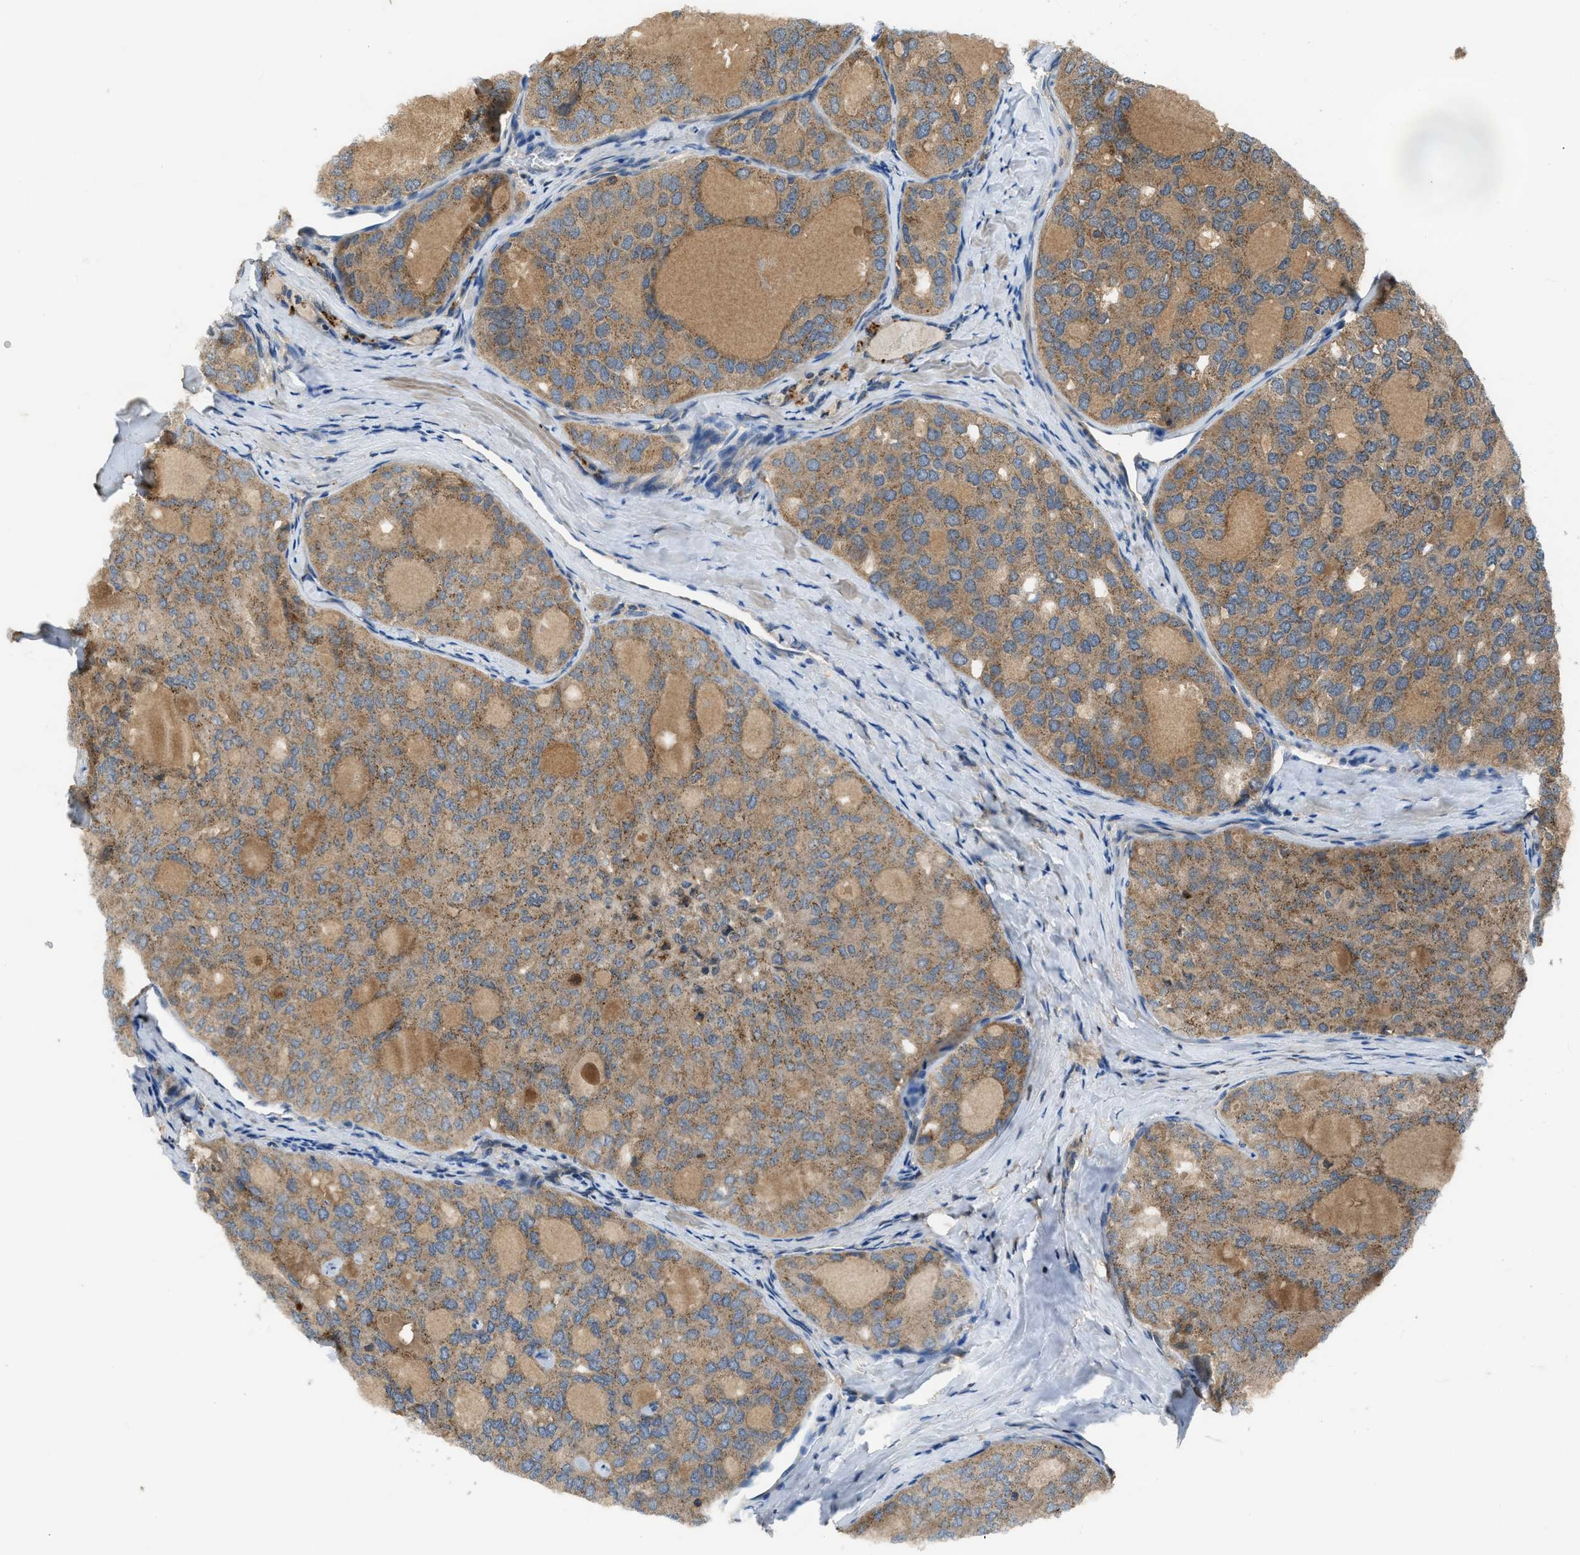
{"staining": {"intensity": "moderate", "quantity": ">75%", "location": "cytoplasmic/membranous"}, "tissue": "thyroid cancer", "cell_type": "Tumor cells", "image_type": "cancer", "snomed": [{"axis": "morphology", "description": "Follicular adenoma carcinoma, NOS"}, {"axis": "topography", "description": "Thyroid gland"}], "caption": "A medium amount of moderate cytoplasmic/membranous positivity is appreciated in approximately >75% of tumor cells in follicular adenoma carcinoma (thyroid) tissue.", "gene": "PAFAH2", "patient": {"sex": "male", "age": 75}}